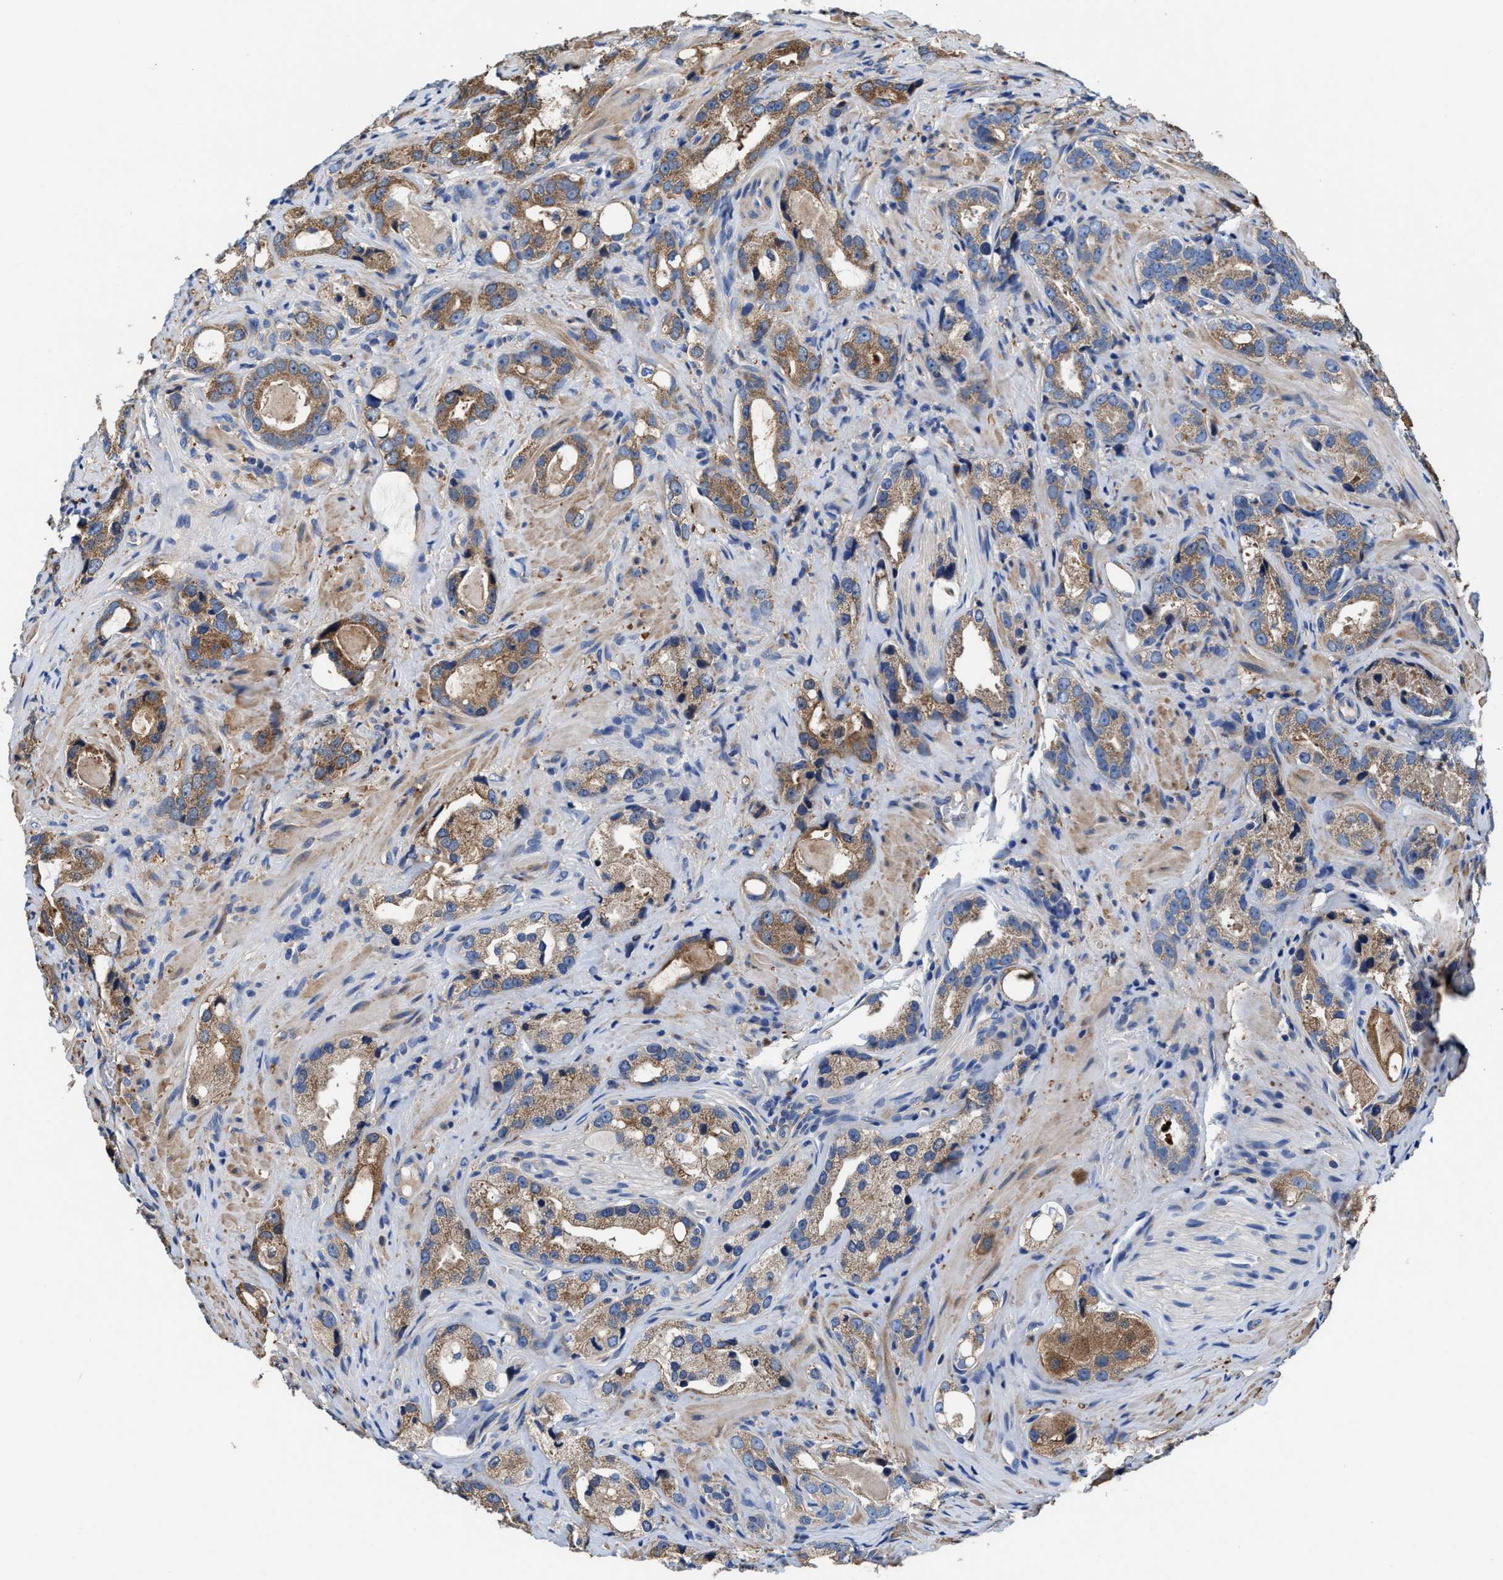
{"staining": {"intensity": "moderate", "quantity": ">75%", "location": "cytoplasmic/membranous"}, "tissue": "prostate cancer", "cell_type": "Tumor cells", "image_type": "cancer", "snomed": [{"axis": "morphology", "description": "Adenocarcinoma, High grade"}, {"axis": "topography", "description": "Prostate"}], "caption": "Protein staining of high-grade adenocarcinoma (prostate) tissue reveals moderate cytoplasmic/membranous positivity in about >75% of tumor cells.", "gene": "TMEM30A", "patient": {"sex": "male", "age": 63}}